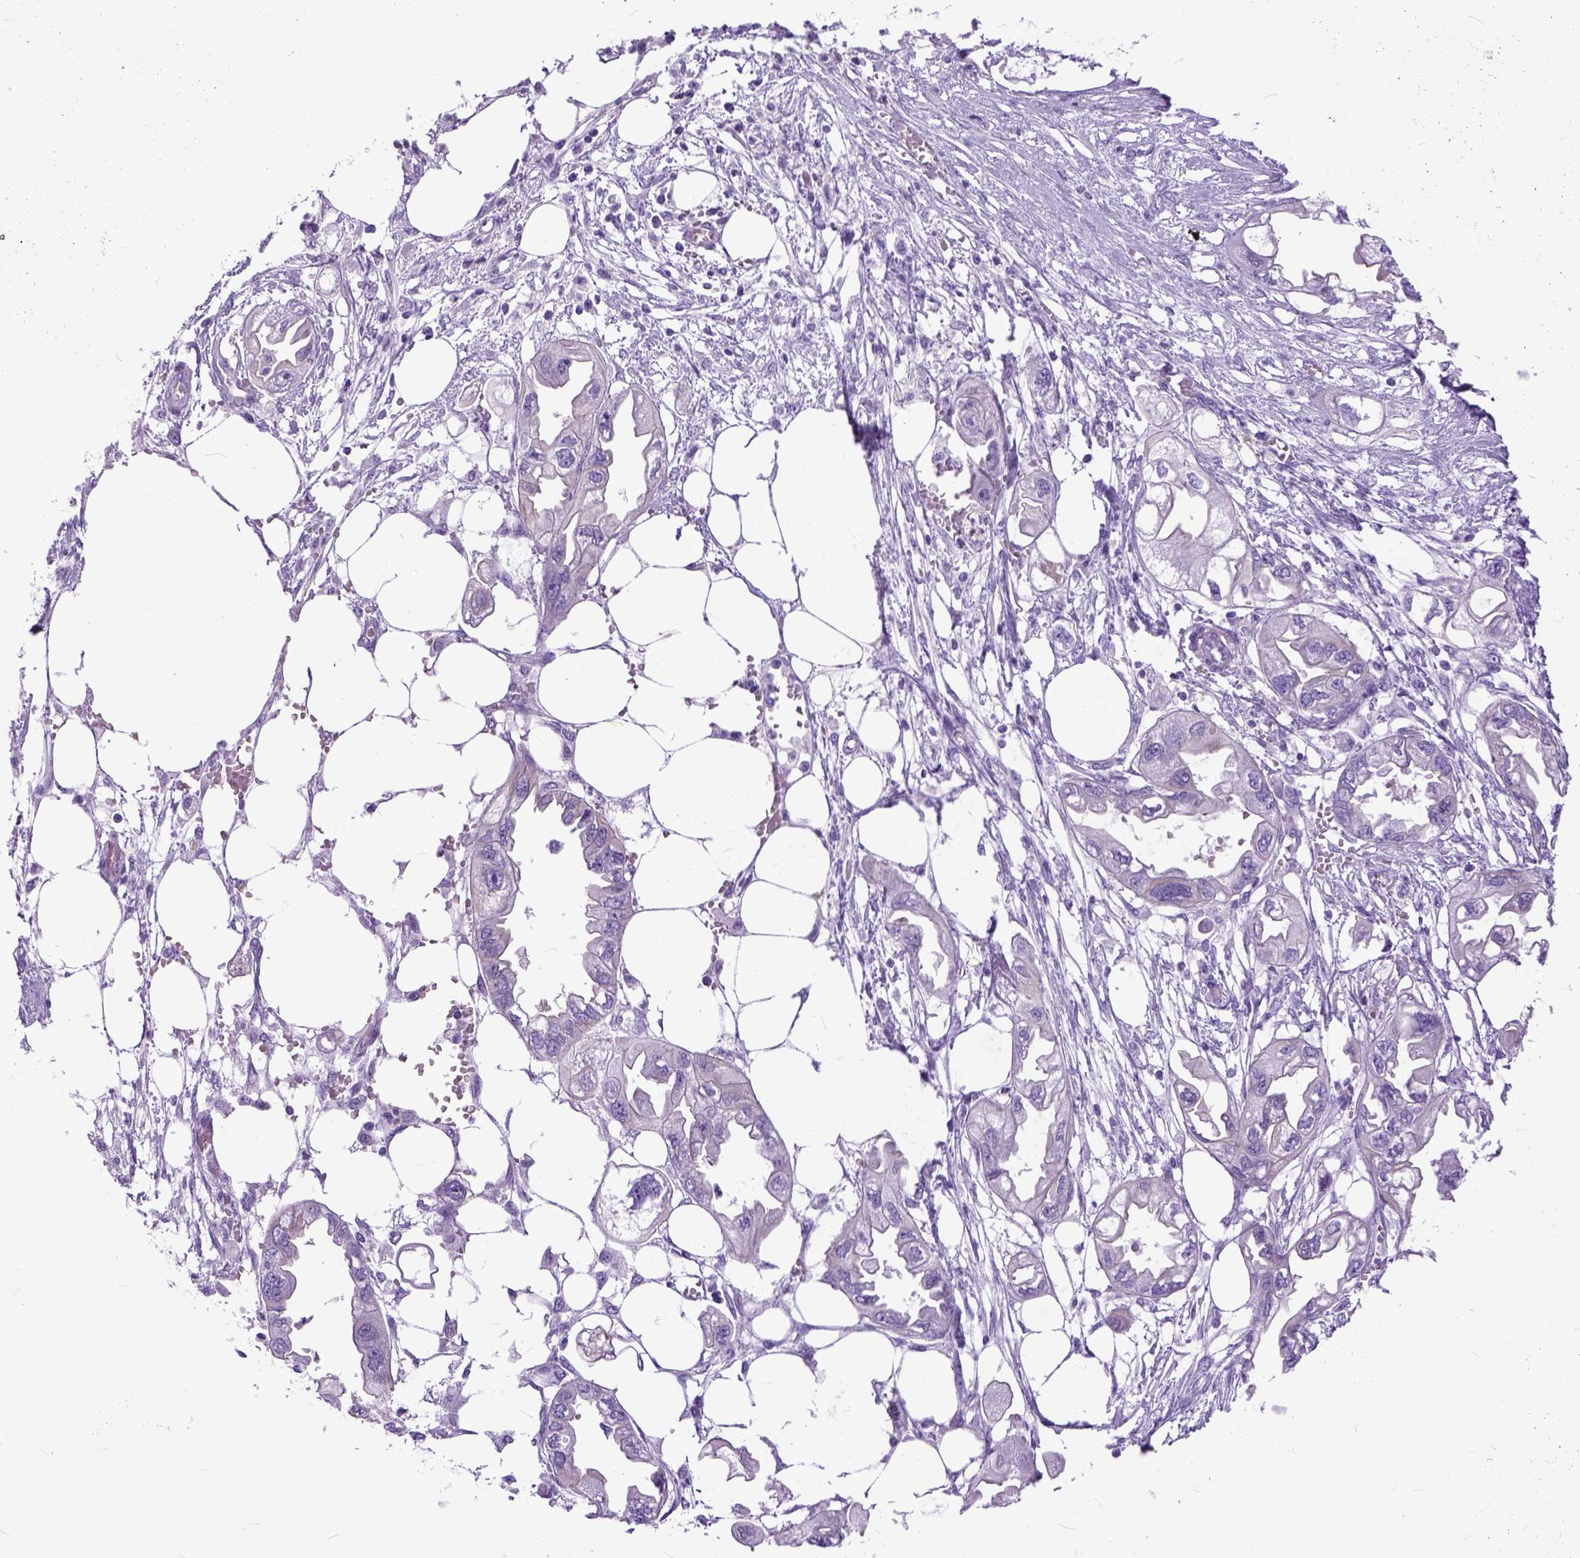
{"staining": {"intensity": "negative", "quantity": "none", "location": "none"}, "tissue": "endometrial cancer", "cell_type": "Tumor cells", "image_type": "cancer", "snomed": [{"axis": "morphology", "description": "Adenocarcinoma, NOS"}, {"axis": "morphology", "description": "Adenocarcinoma, metastatic, NOS"}, {"axis": "topography", "description": "Adipose tissue"}, {"axis": "topography", "description": "Endometrium"}], "caption": "Immunohistochemistry of human endometrial cancer (adenocarcinoma) exhibits no staining in tumor cells.", "gene": "PPL", "patient": {"sex": "female", "age": 67}}